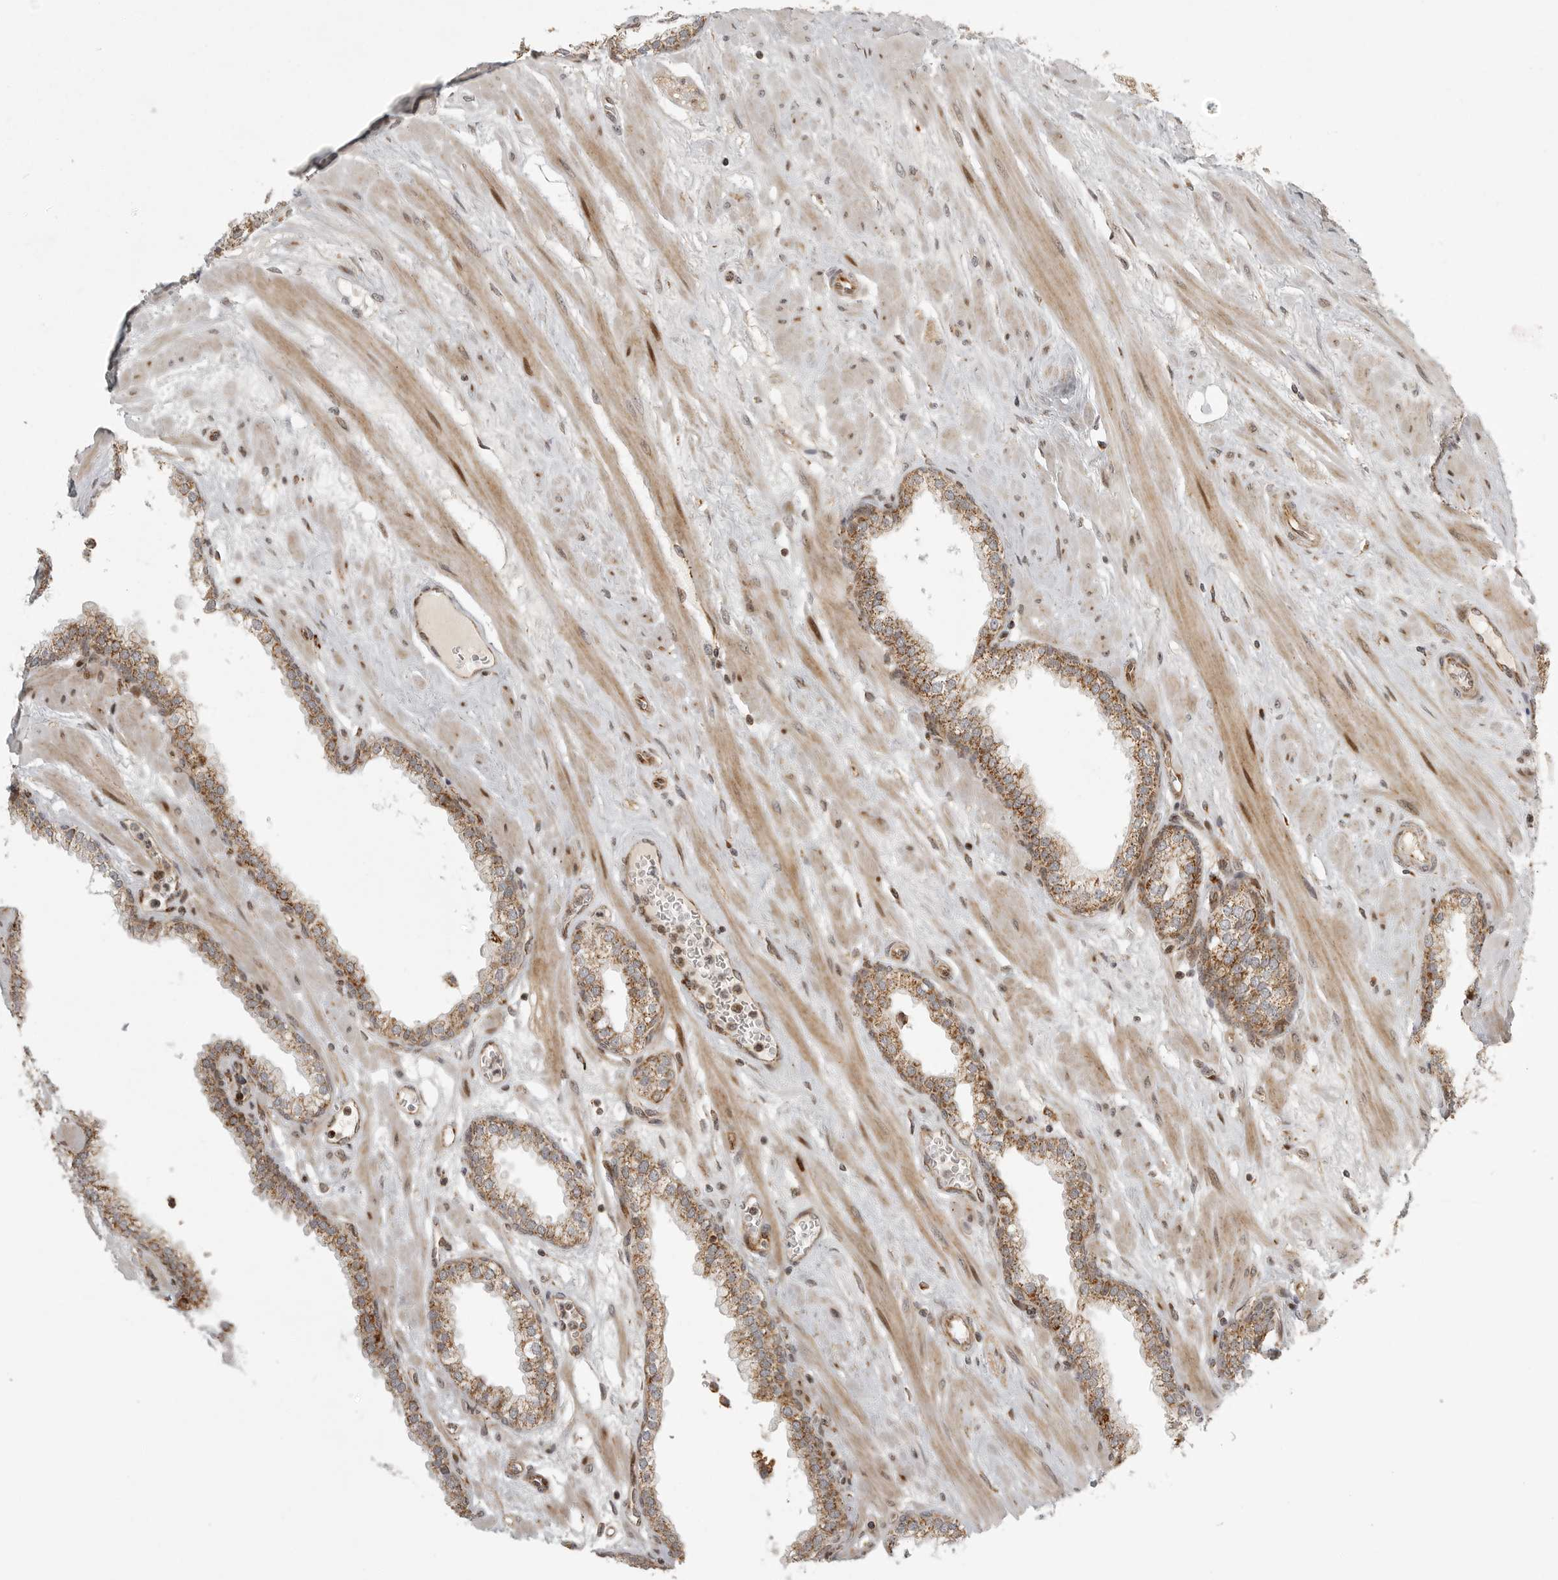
{"staining": {"intensity": "moderate", "quantity": ">75%", "location": "cytoplasmic/membranous"}, "tissue": "prostate", "cell_type": "Glandular cells", "image_type": "normal", "snomed": [{"axis": "morphology", "description": "Normal tissue, NOS"}, {"axis": "morphology", "description": "Urothelial carcinoma, Low grade"}, {"axis": "topography", "description": "Urinary bladder"}, {"axis": "topography", "description": "Prostate"}], "caption": "This is a photomicrograph of immunohistochemistry staining of normal prostate, which shows moderate staining in the cytoplasmic/membranous of glandular cells.", "gene": "NARS2", "patient": {"sex": "male", "age": 60}}